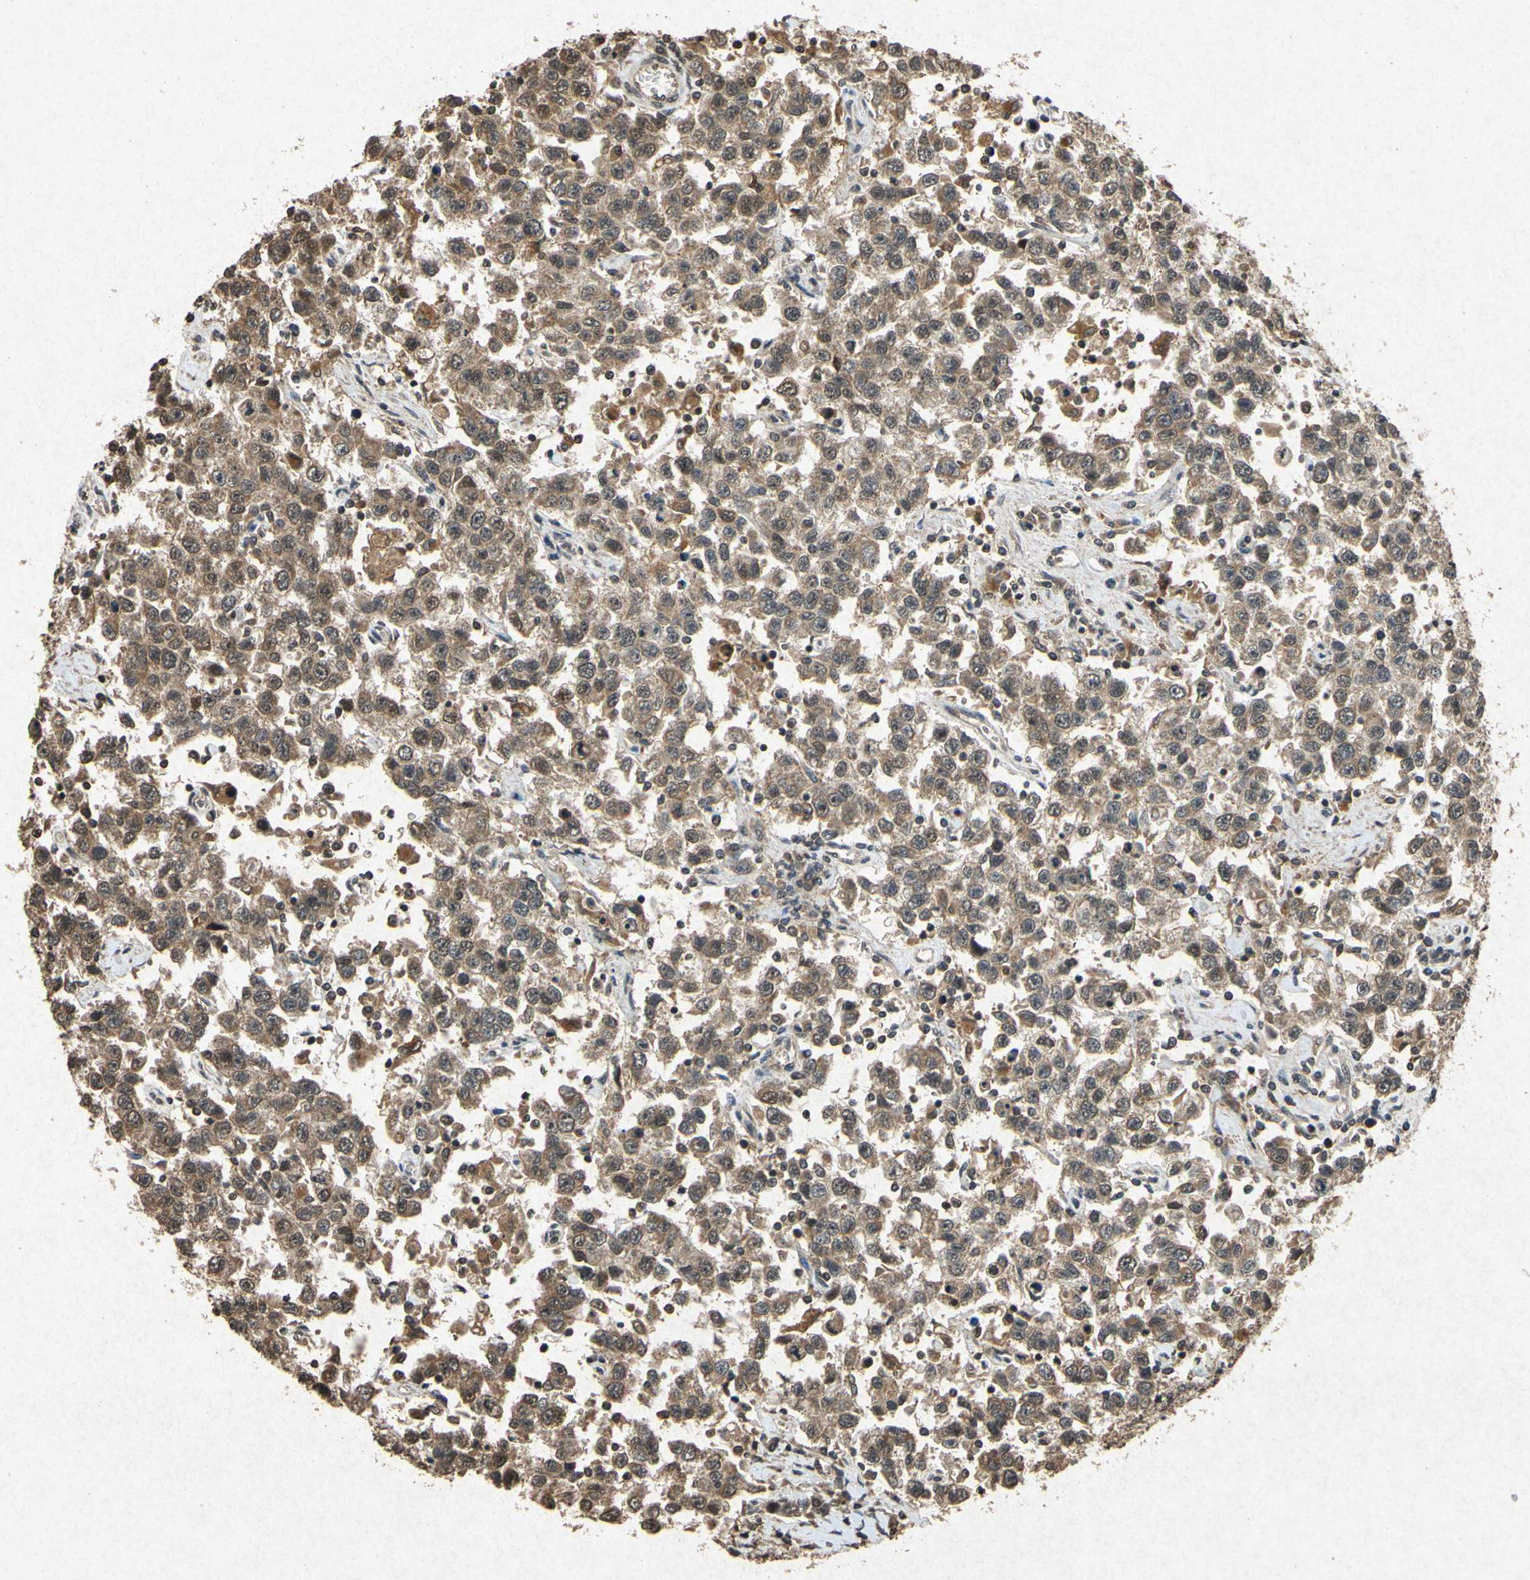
{"staining": {"intensity": "moderate", "quantity": ">75%", "location": "cytoplasmic/membranous"}, "tissue": "testis cancer", "cell_type": "Tumor cells", "image_type": "cancer", "snomed": [{"axis": "morphology", "description": "Seminoma, NOS"}, {"axis": "topography", "description": "Testis"}], "caption": "Brown immunohistochemical staining in seminoma (testis) demonstrates moderate cytoplasmic/membranous staining in about >75% of tumor cells.", "gene": "ATP6V1H", "patient": {"sex": "male", "age": 41}}